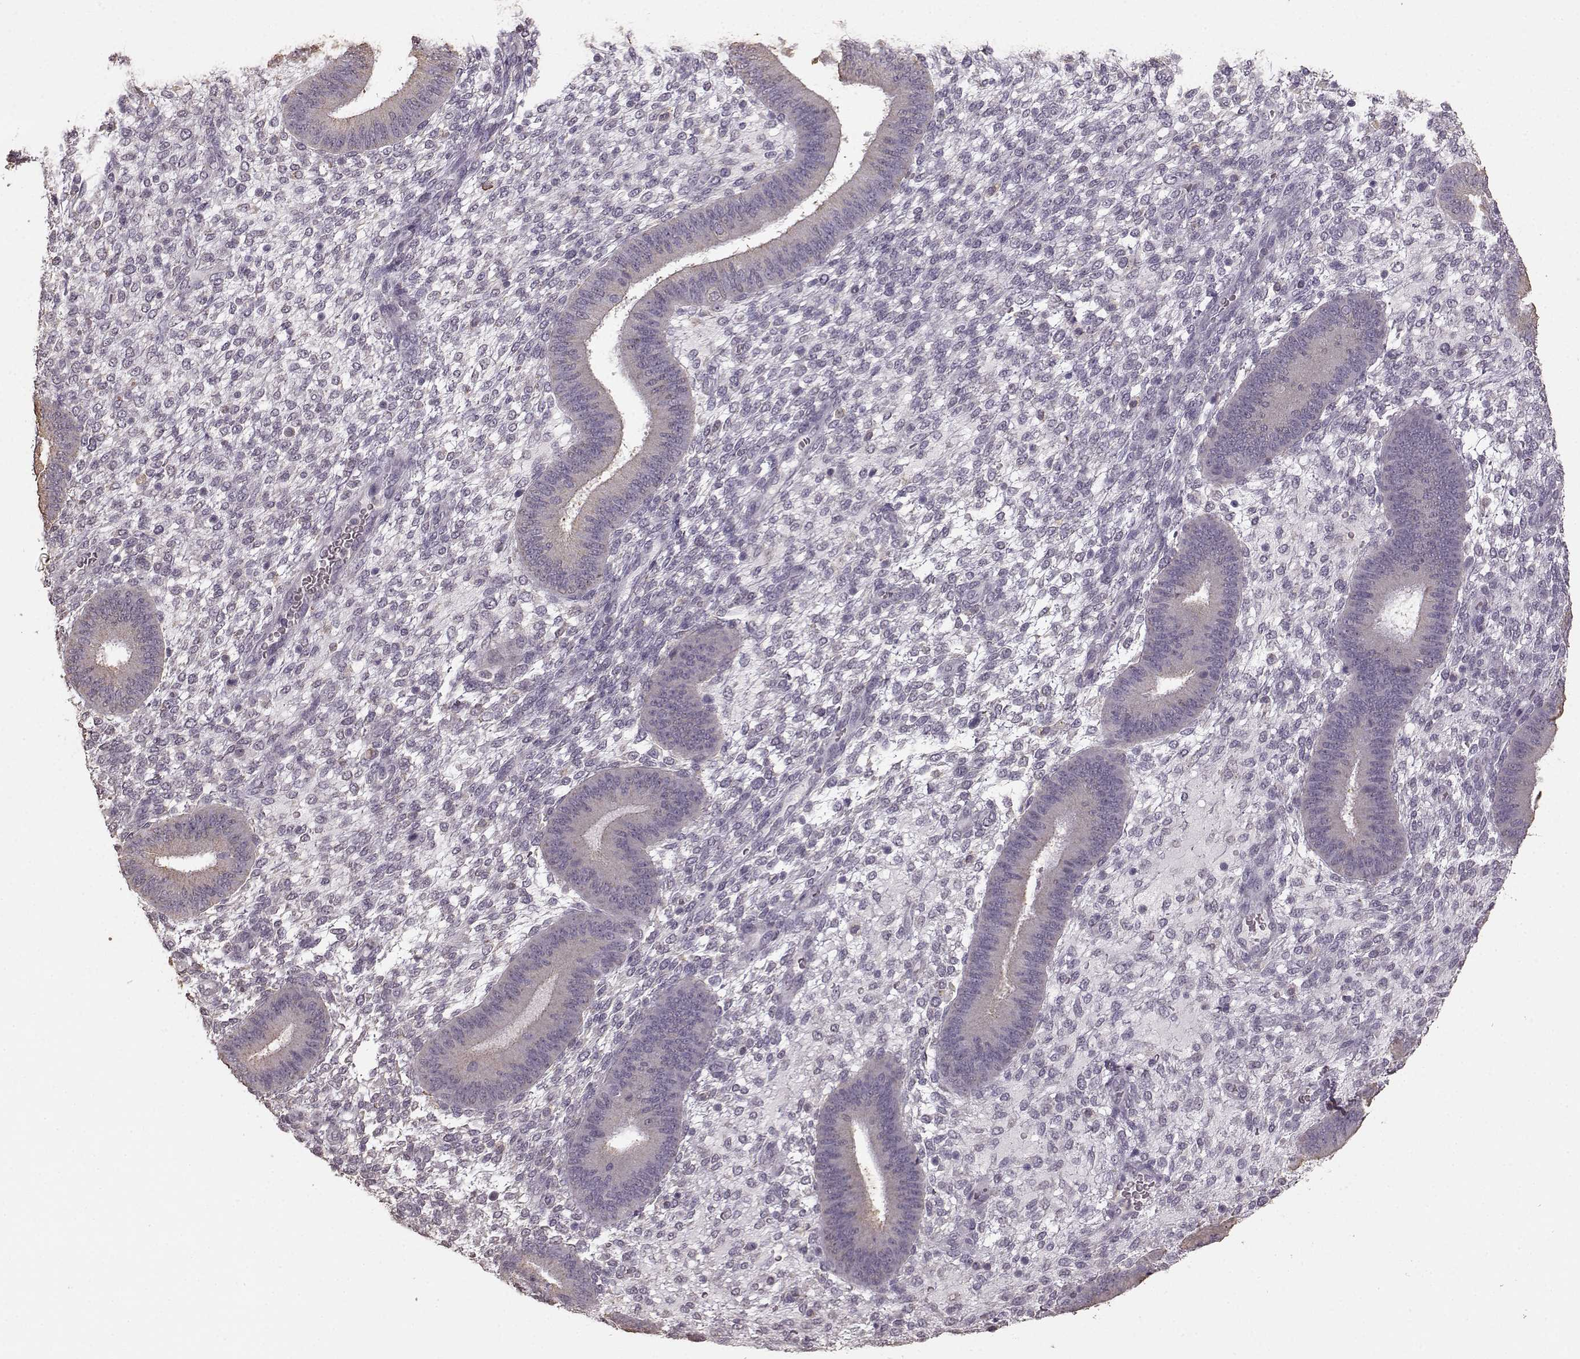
{"staining": {"intensity": "negative", "quantity": "none", "location": "none"}, "tissue": "endometrium", "cell_type": "Cells in endometrial stroma", "image_type": "normal", "snomed": [{"axis": "morphology", "description": "Normal tissue, NOS"}, {"axis": "topography", "description": "Endometrium"}], "caption": "Protein analysis of normal endometrium exhibits no significant positivity in cells in endometrial stroma. Nuclei are stained in blue.", "gene": "GABRG3", "patient": {"sex": "female", "age": 39}}